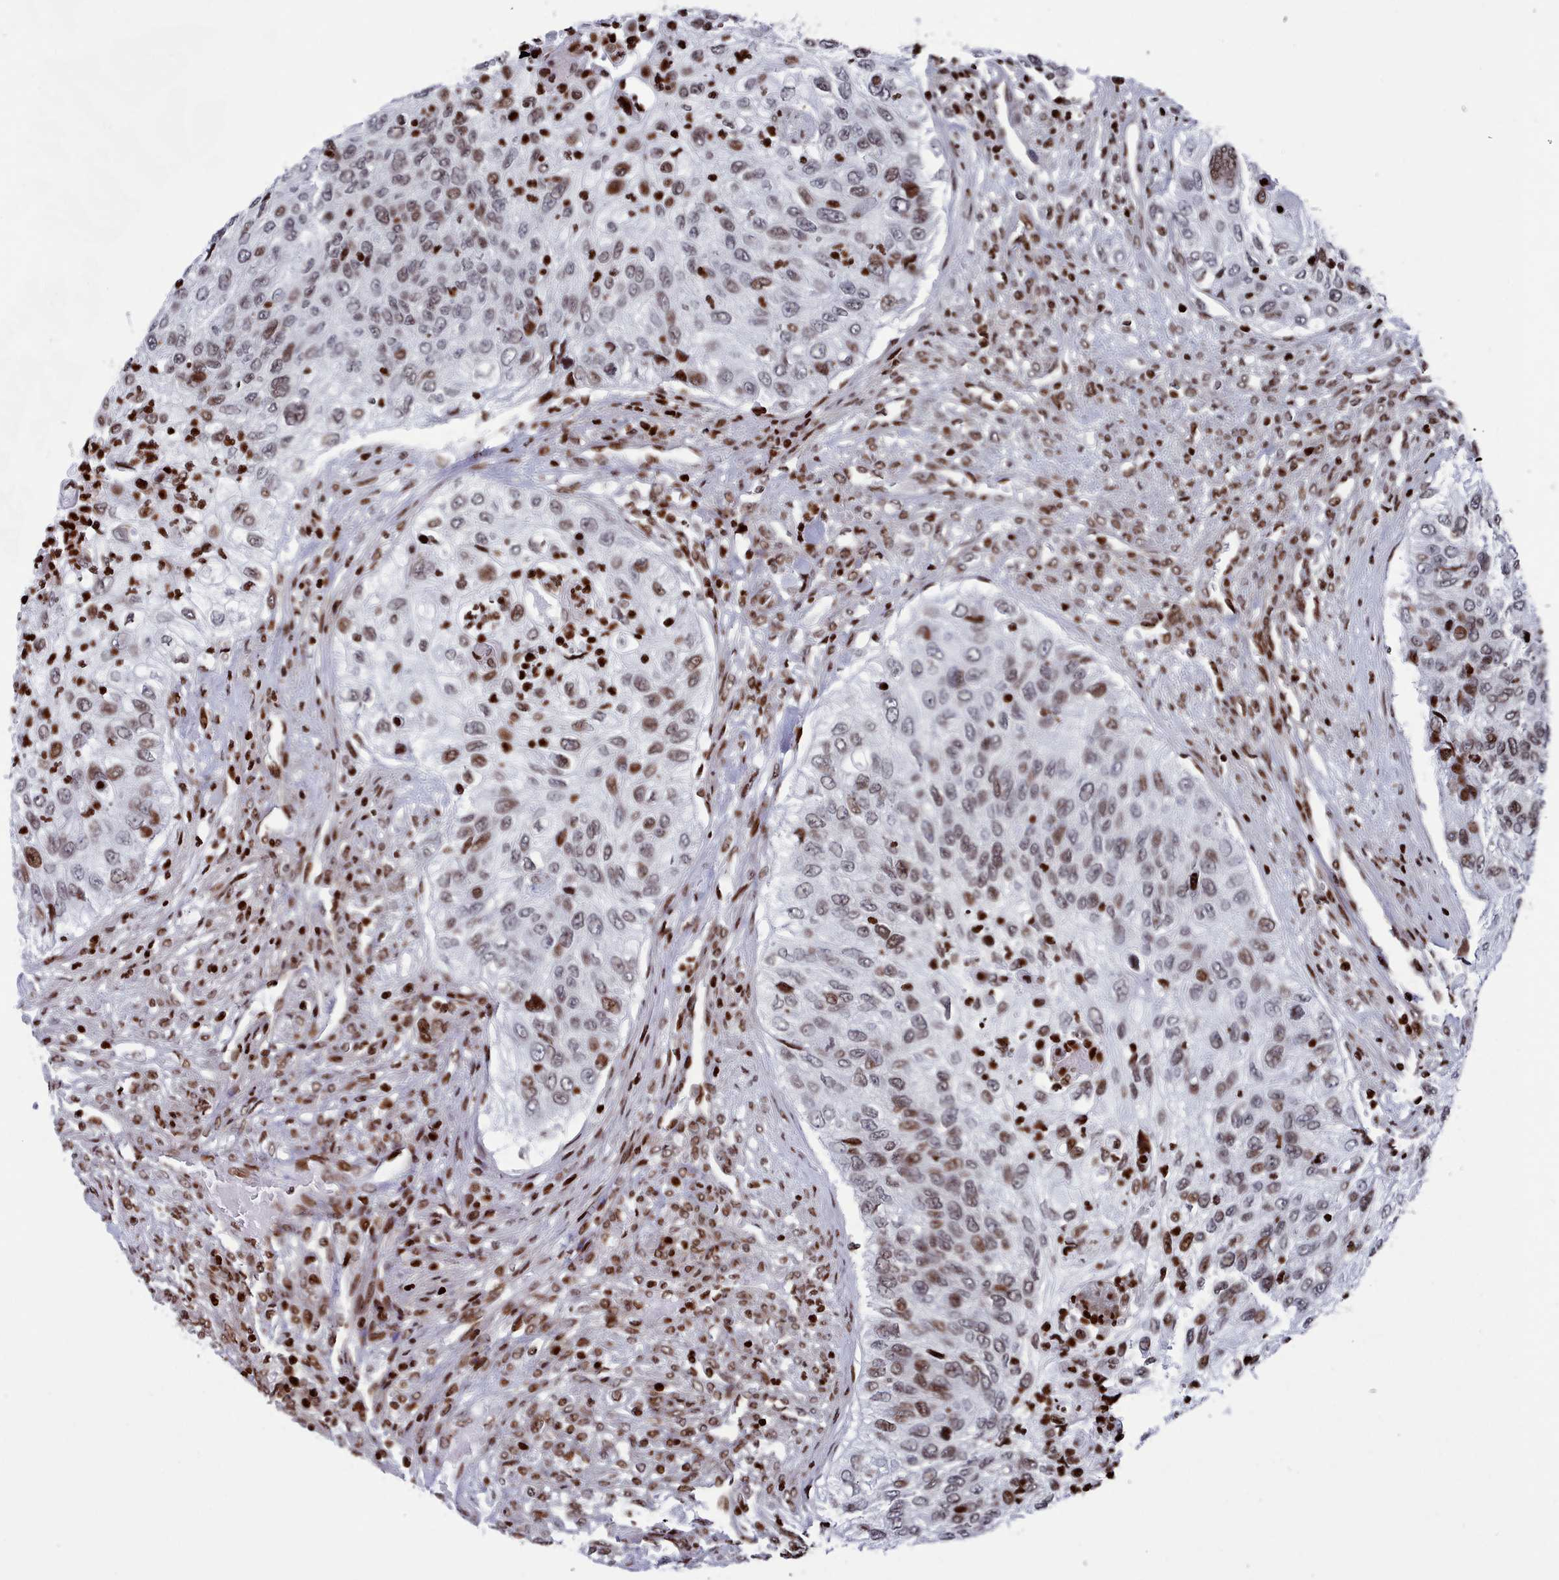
{"staining": {"intensity": "moderate", "quantity": "25%-75%", "location": "nuclear"}, "tissue": "urothelial cancer", "cell_type": "Tumor cells", "image_type": "cancer", "snomed": [{"axis": "morphology", "description": "Urothelial carcinoma, High grade"}, {"axis": "topography", "description": "Urinary bladder"}], "caption": "The histopathology image exhibits immunohistochemical staining of high-grade urothelial carcinoma. There is moderate nuclear positivity is seen in about 25%-75% of tumor cells.", "gene": "PCDHB12", "patient": {"sex": "female", "age": 60}}